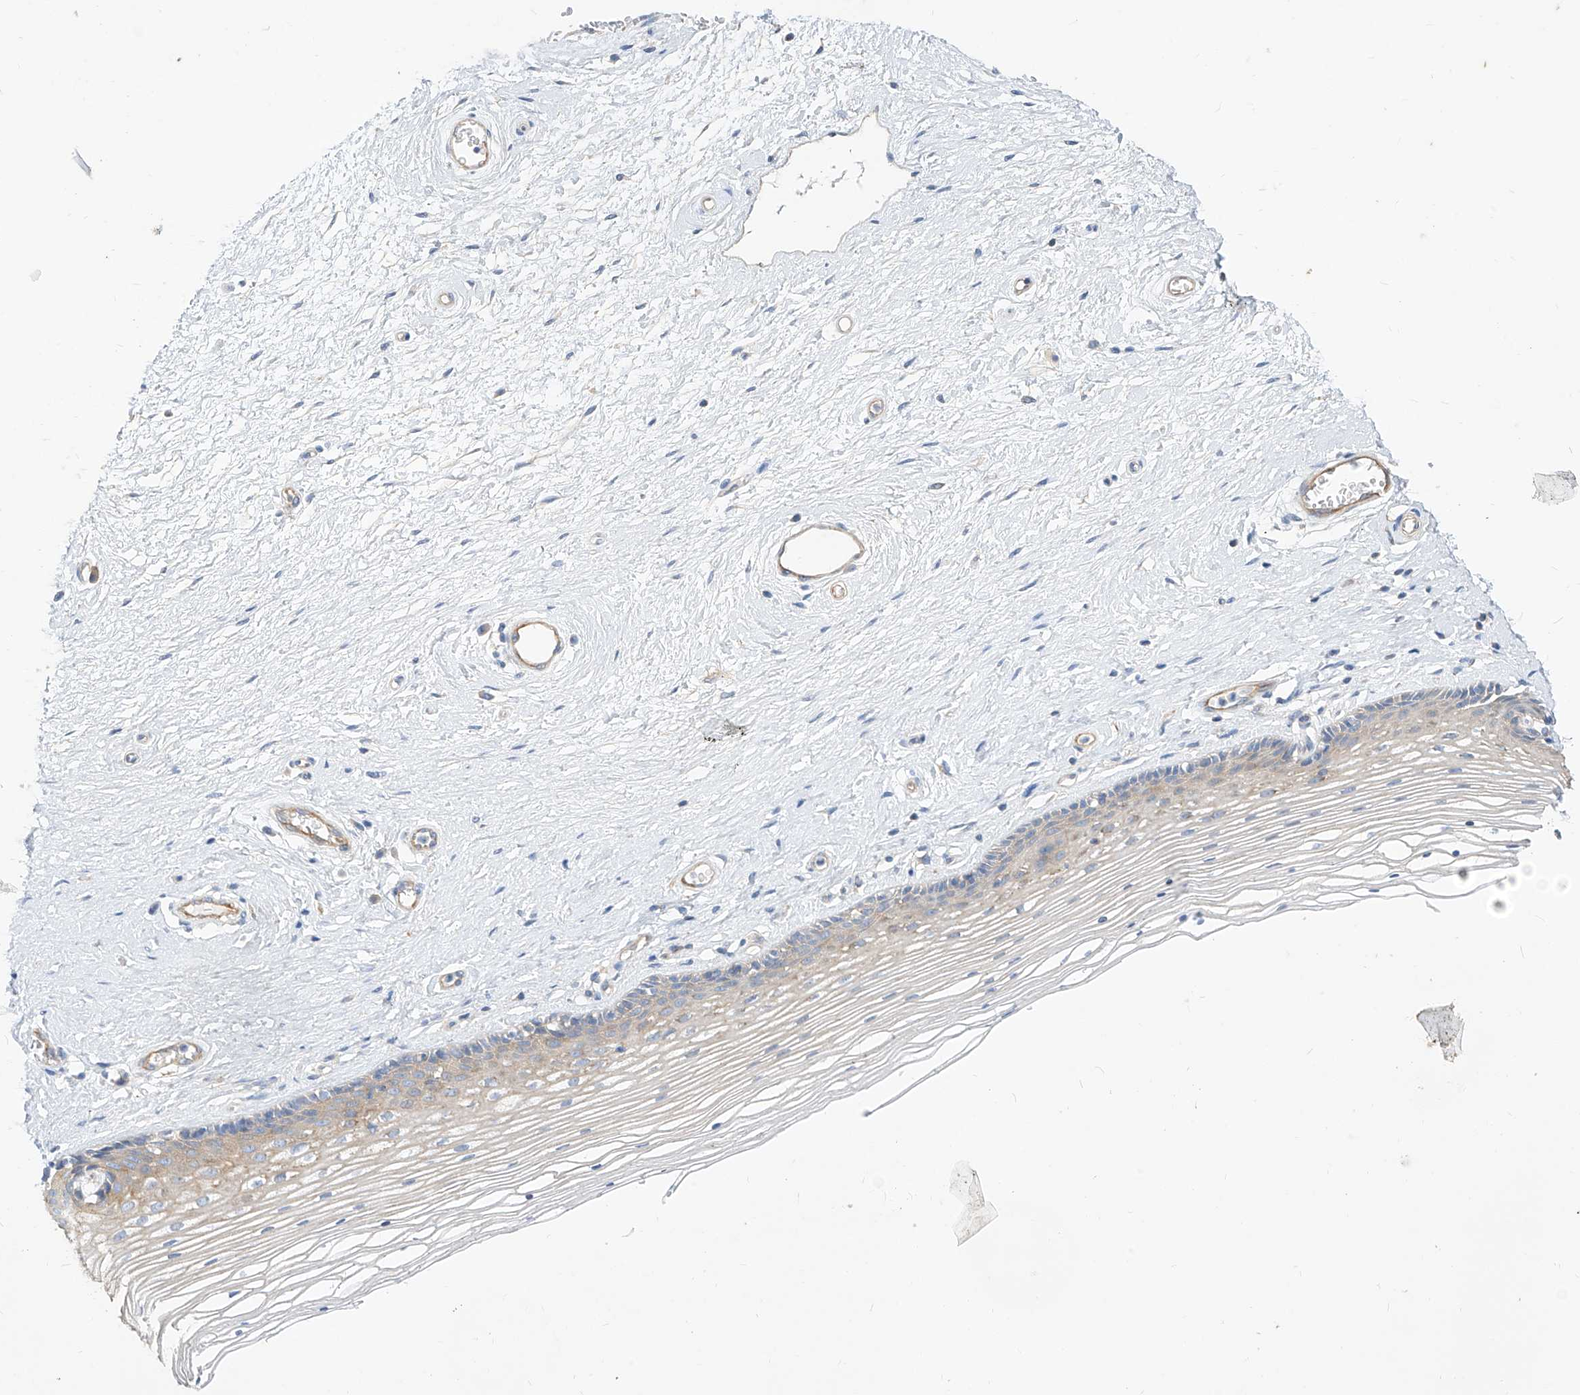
{"staining": {"intensity": "weak", "quantity": "25%-75%", "location": "cytoplasmic/membranous"}, "tissue": "vagina", "cell_type": "Squamous epithelial cells", "image_type": "normal", "snomed": [{"axis": "morphology", "description": "Normal tissue, NOS"}, {"axis": "topography", "description": "Vagina"}], "caption": "An image showing weak cytoplasmic/membranous staining in about 25%-75% of squamous epithelial cells in normal vagina, as visualized by brown immunohistochemical staining.", "gene": "SCGB2A1", "patient": {"sex": "female", "age": 46}}